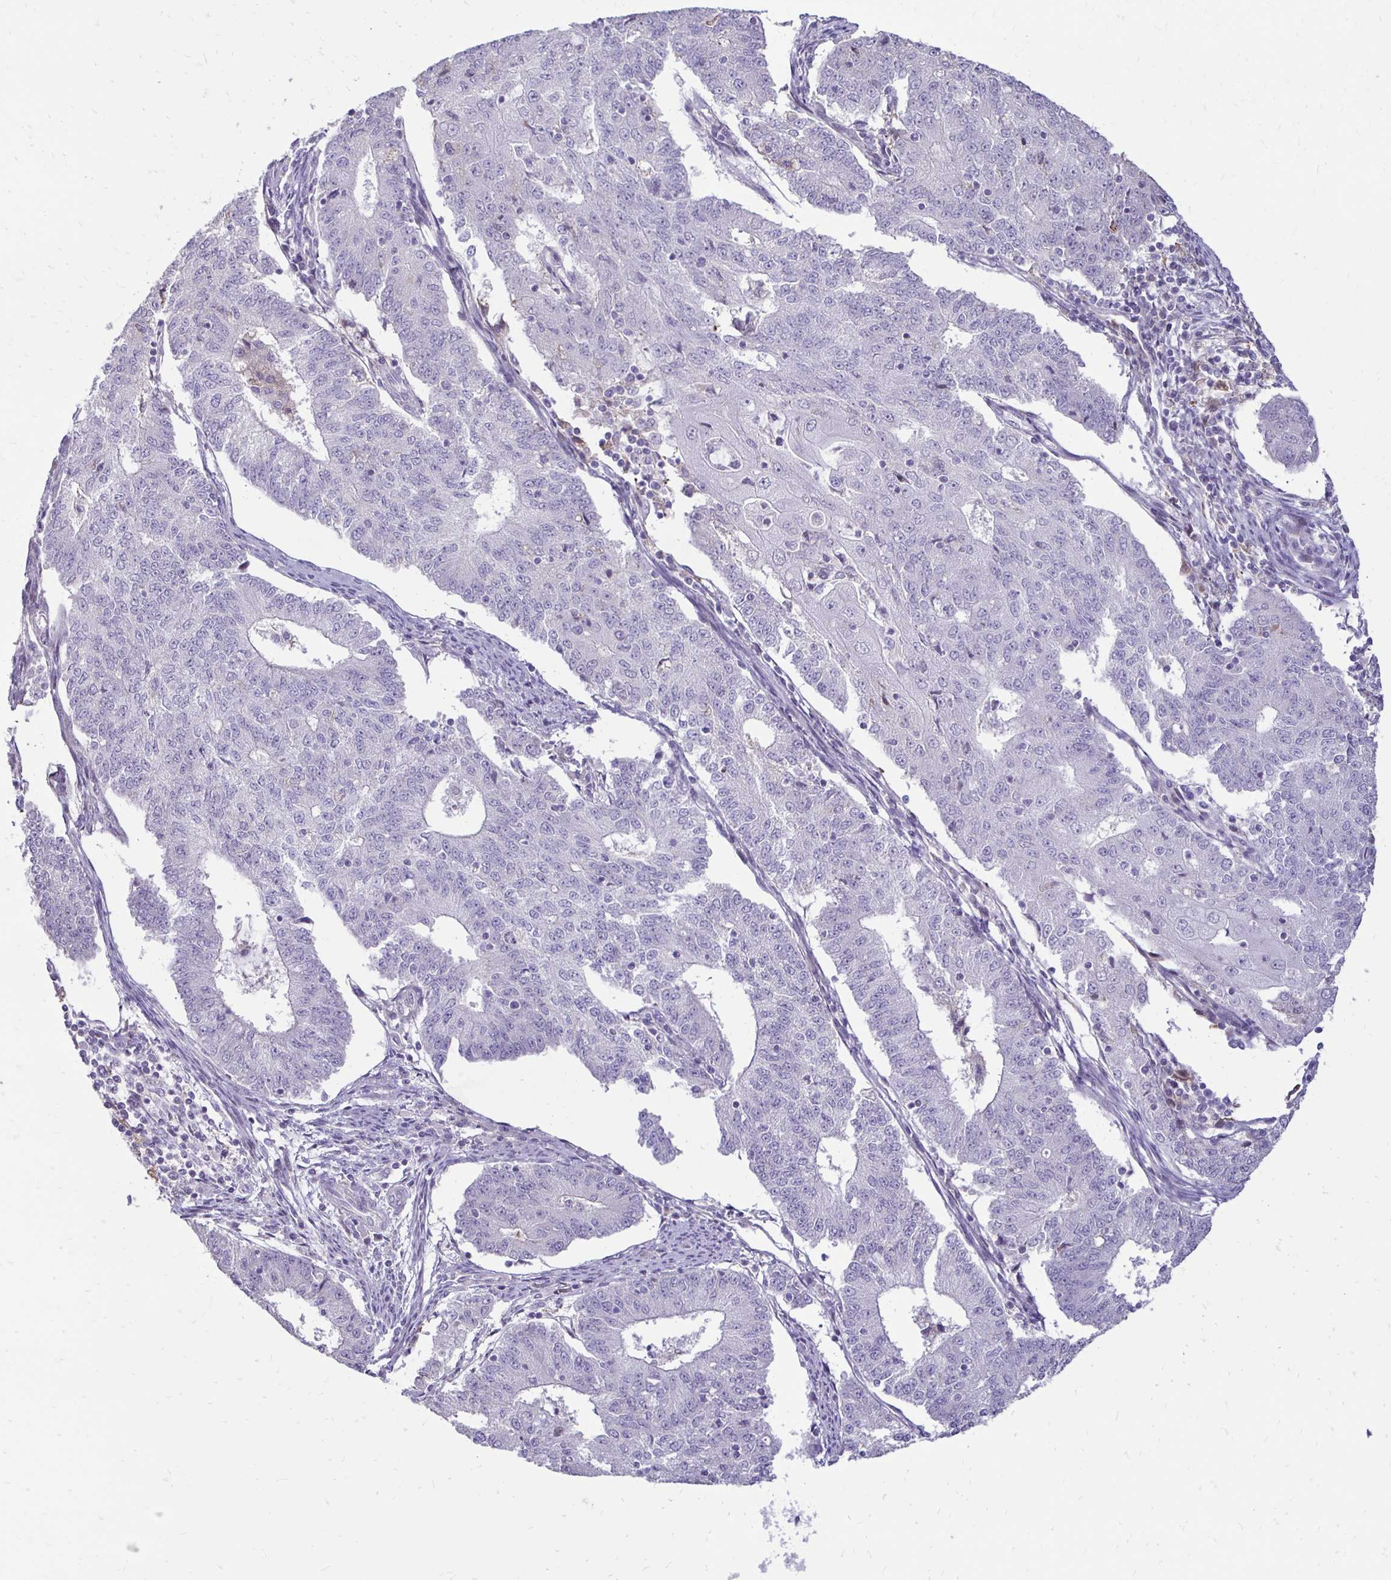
{"staining": {"intensity": "negative", "quantity": "none", "location": "none"}, "tissue": "endometrial cancer", "cell_type": "Tumor cells", "image_type": "cancer", "snomed": [{"axis": "morphology", "description": "Adenocarcinoma, NOS"}, {"axis": "topography", "description": "Endometrium"}], "caption": "DAB immunohistochemical staining of endometrial cancer exhibits no significant positivity in tumor cells.", "gene": "GAS2", "patient": {"sex": "female", "age": 56}}